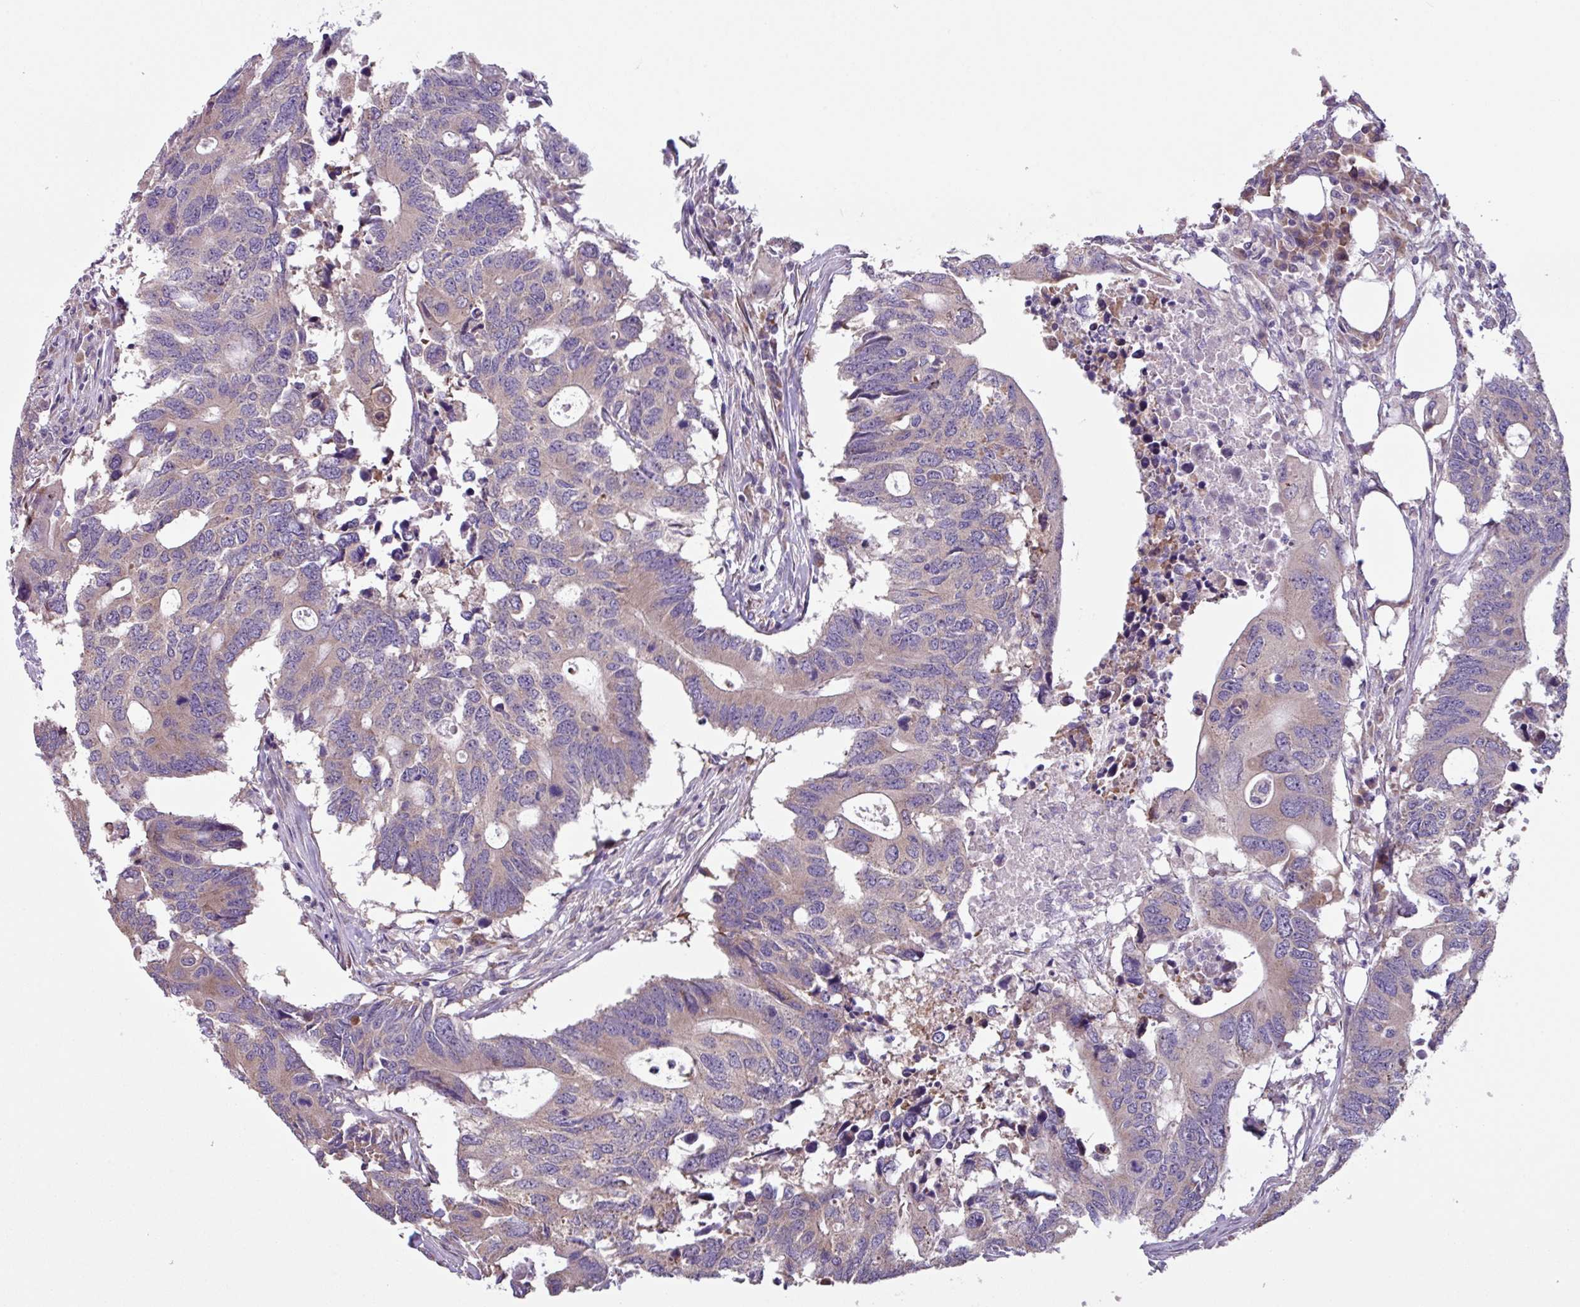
{"staining": {"intensity": "weak", "quantity": "25%-75%", "location": "cytoplasmic/membranous"}, "tissue": "colorectal cancer", "cell_type": "Tumor cells", "image_type": "cancer", "snomed": [{"axis": "morphology", "description": "Adenocarcinoma, NOS"}, {"axis": "topography", "description": "Colon"}], "caption": "Immunohistochemical staining of human colorectal cancer shows low levels of weak cytoplasmic/membranous positivity in about 25%-75% of tumor cells.", "gene": "C20orf27", "patient": {"sex": "male", "age": 71}}